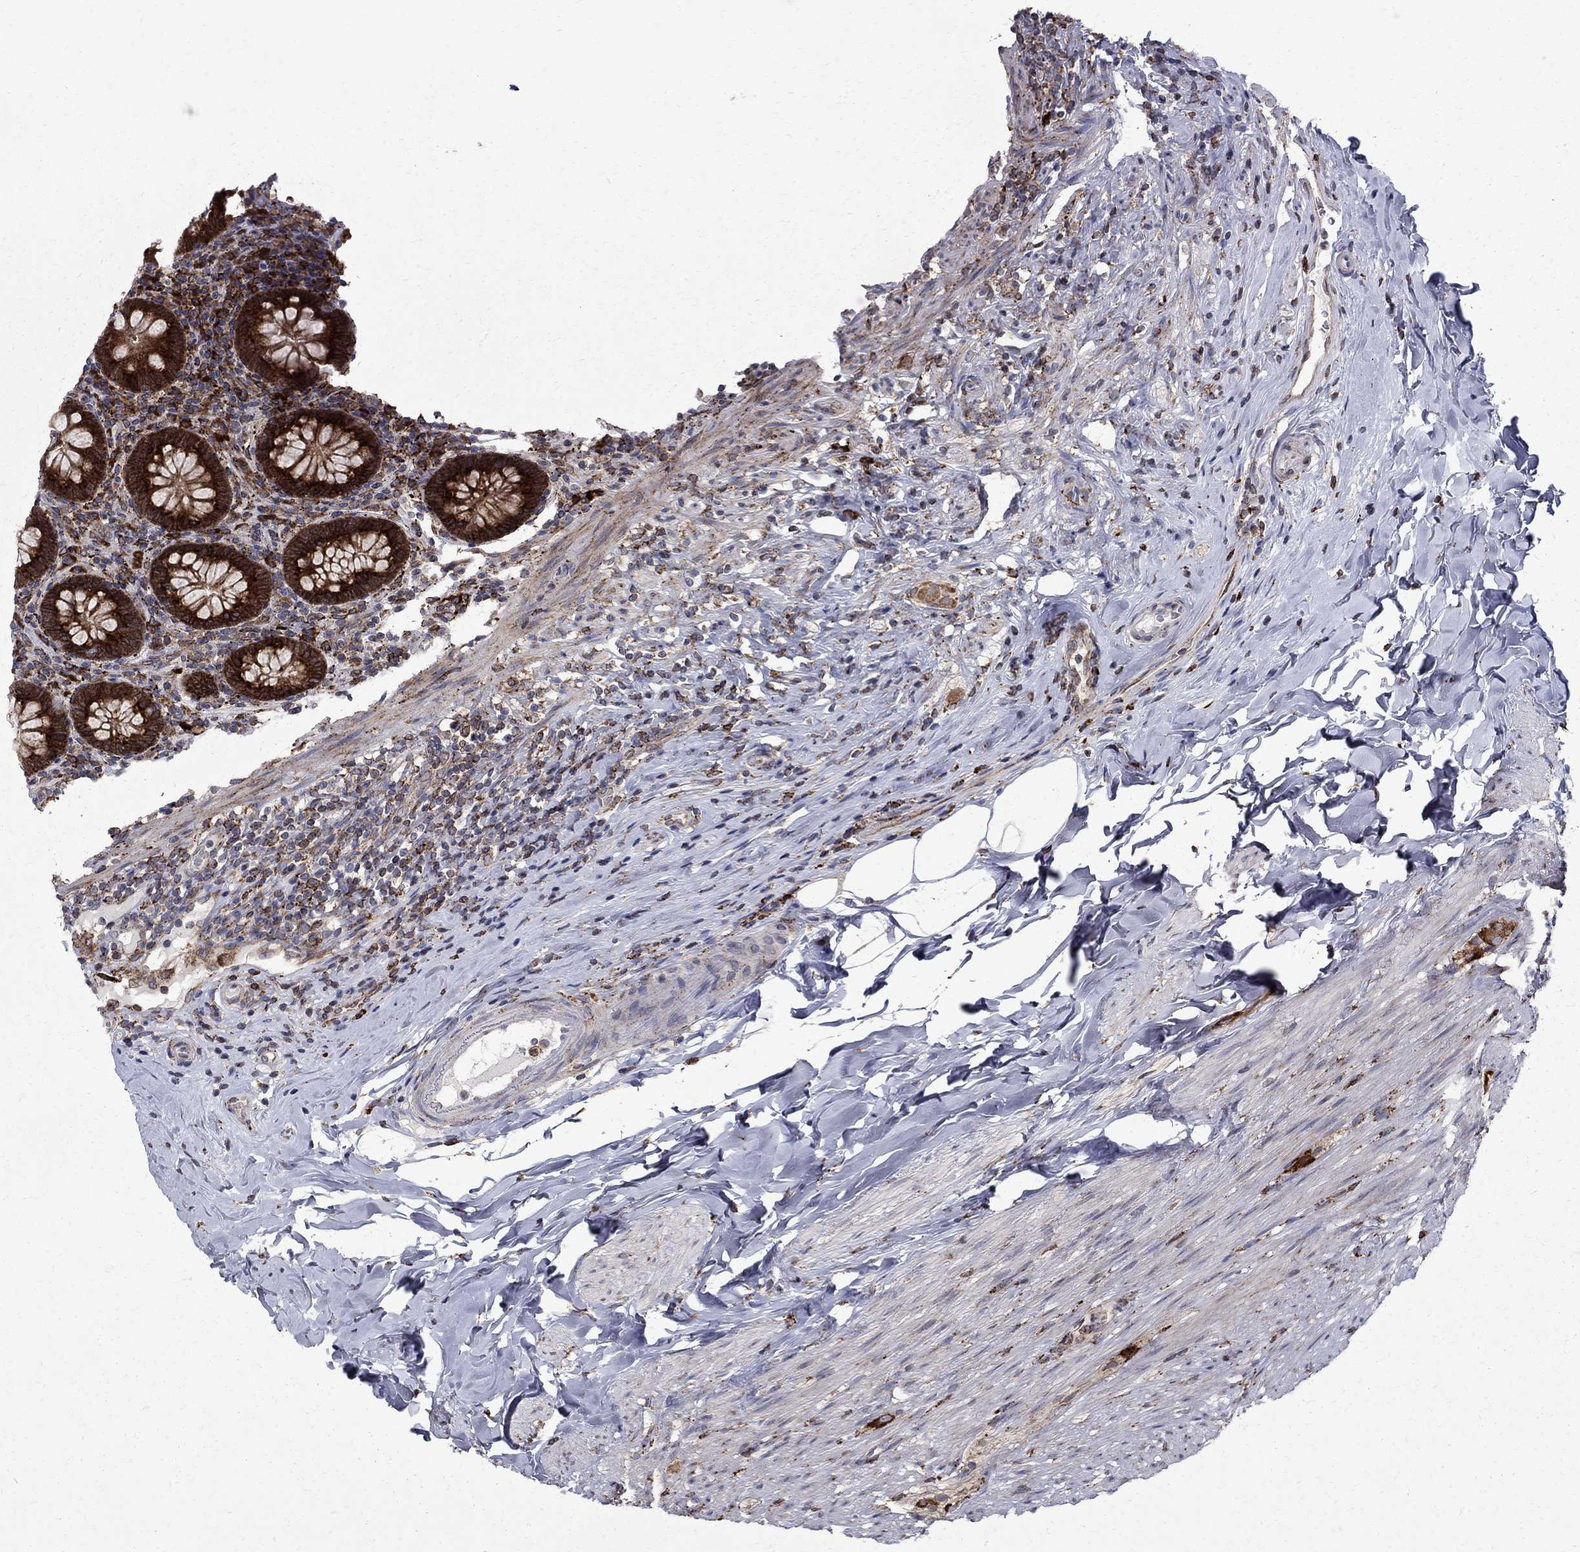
{"staining": {"intensity": "strong", "quantity": "25%-75%", "location": "cytoplasmic/membranous,nuclear"}, "tissue": "appendix", "cell_type": "Glandular cells", "image_type": "normal", "snomed": [{"axis": "morphology", "description": "Normal tissue, NOS"}, {"axis": "topography", "description": "Appendix"}], "caption": "Strong cytoplasmic/membranous,nuclear positivity for a protein is present in about 25%-75% of glandular cells of normal appendix using immunohistochemistry.", "gene": "CAB39L", "patient": {"sex": "male", "age": 47}}